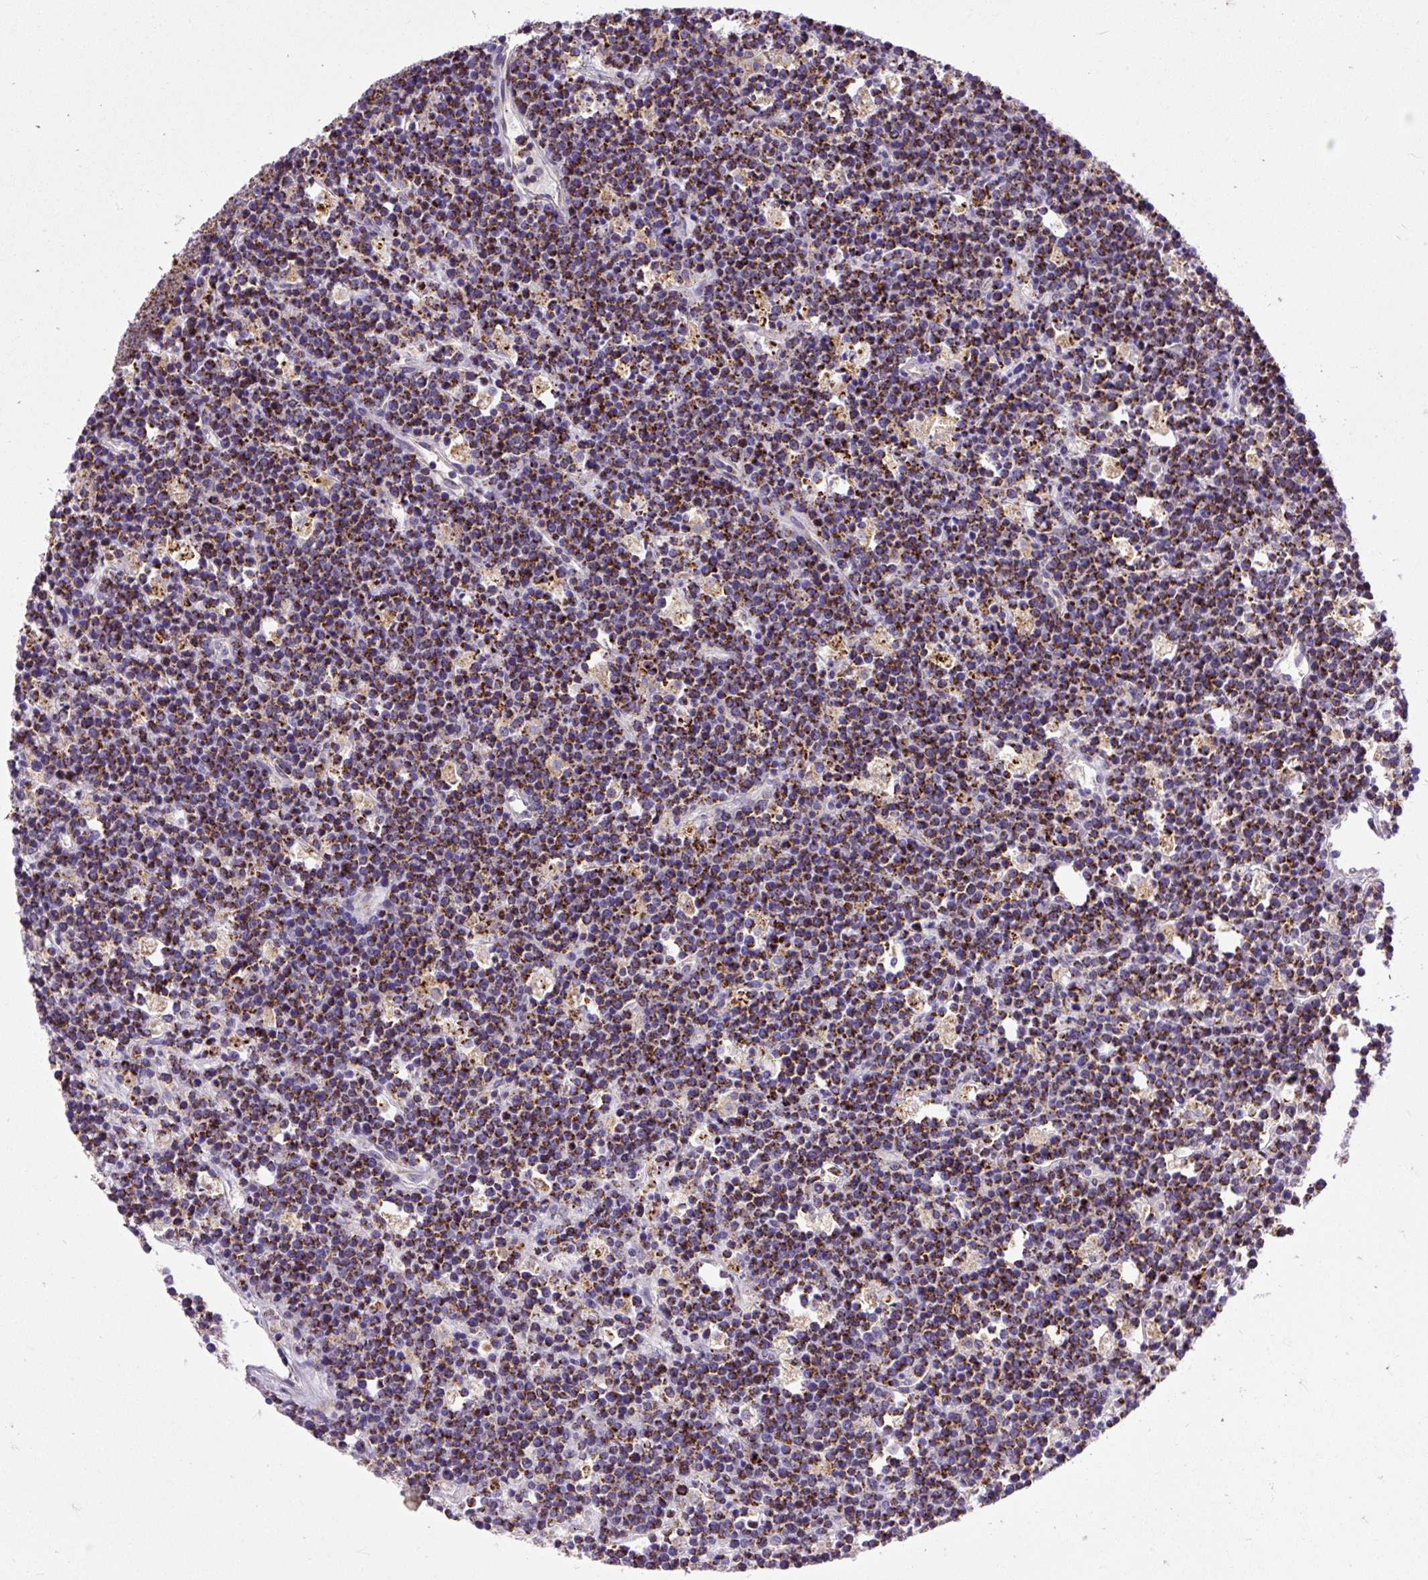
{"staining": {"intensity": "strong", "quantity": ">75%", "location": "cytoplasmic/membranous"}, "tissue": "lymphoma", "cell_type": "Tumor cells", "image_type": "cancer", "snomed": [{"axis": "morphology", "description": "Malignant lymphoma, non-Hodgkin's type, High grade"}, {"axis": "topography", "description": "Ovary"}], "caption": "Tumor cells reveal strong cytoplasmic/membranous staining in about >75% of cells in high-grade malignant lymphoma, non-Hodgkin's type.", "gene": "TOMM40", "patient": {"sex": "female", "age": 56}}